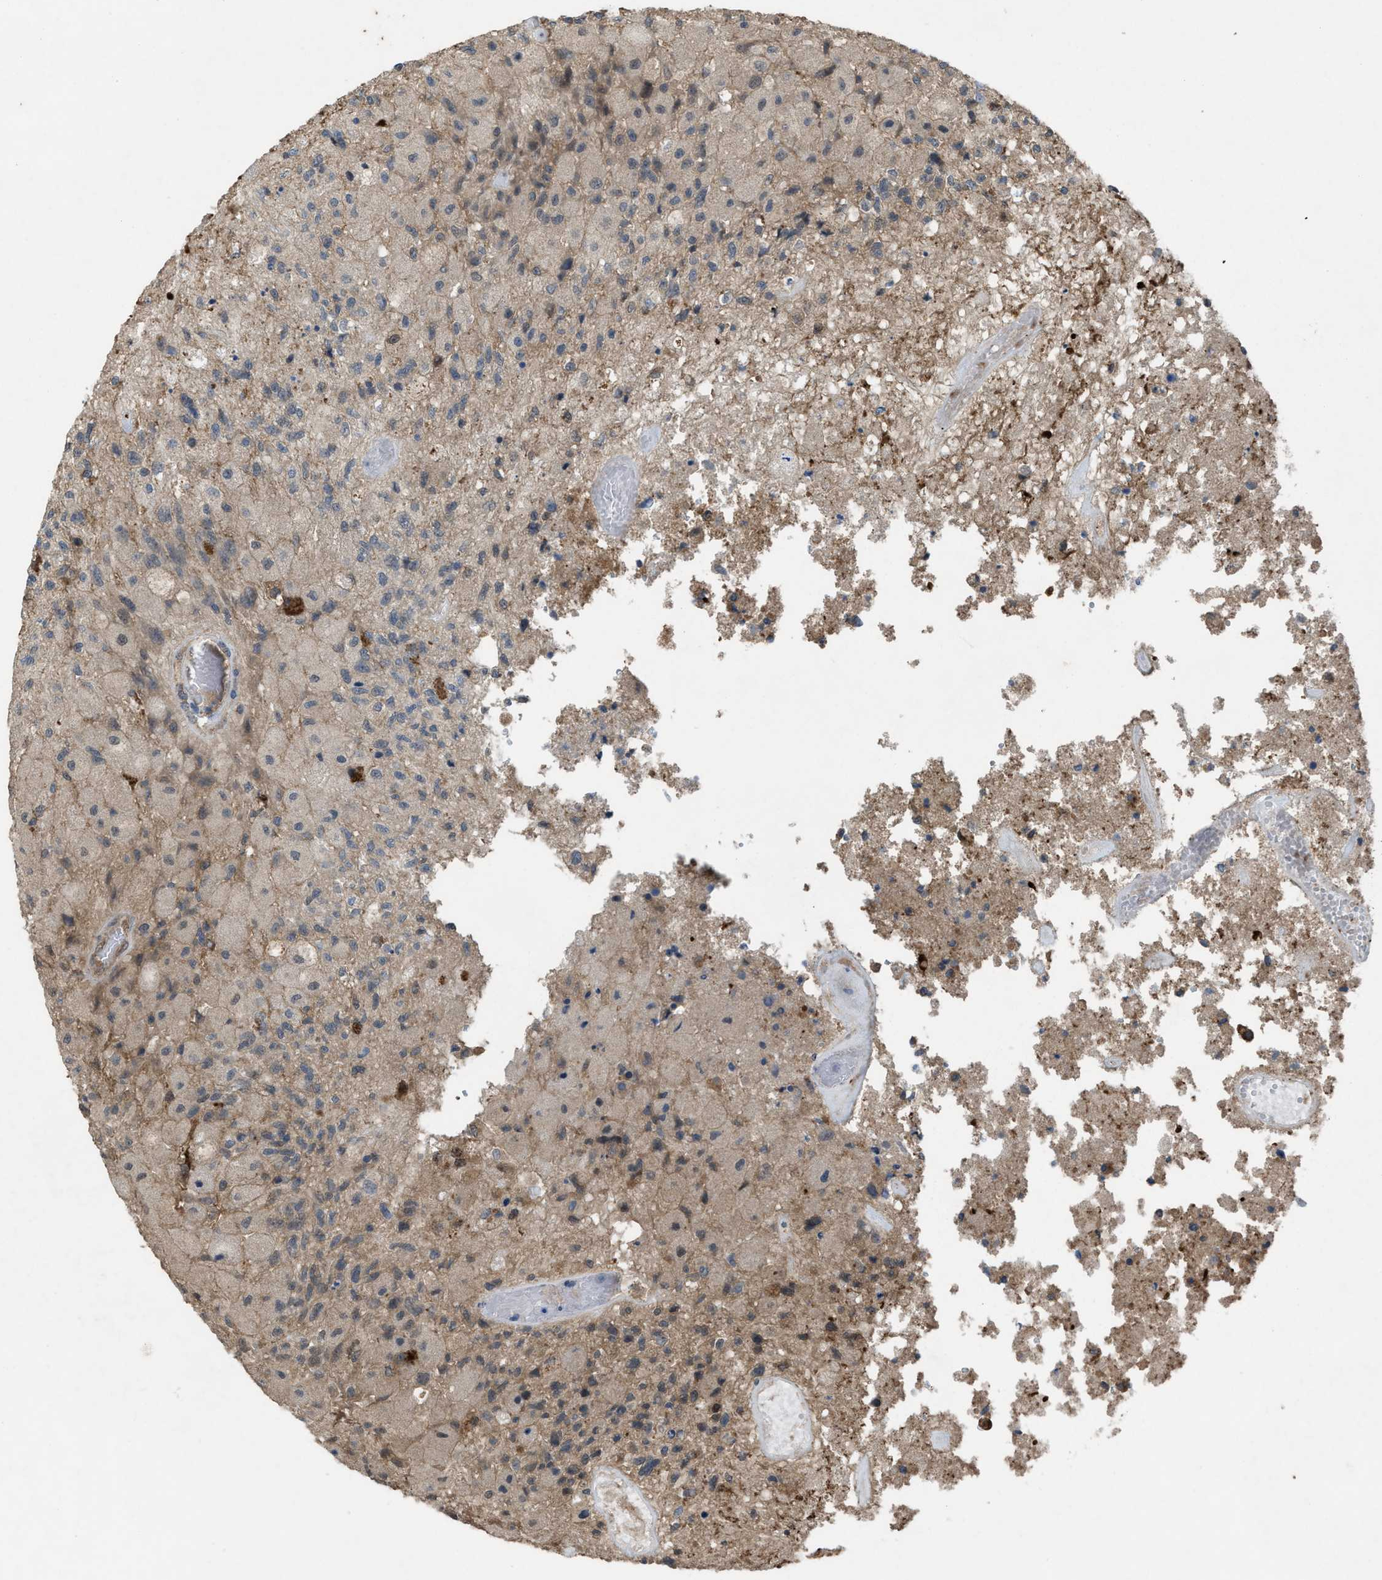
{"staining": {"intensity": "negative", "quantity": "none", "location": "none"}, "tissue": "glioma", "cell_type": "Tumor cells", "image_type": "cancer", "snomed": [{"axis": "morphology", "description": "Normal tissue, NOS"}, {"axis": "morphology", "description": "Glioma, malignant, High grade"}, {"axis": "topography", "description": "Cerebral cortex"}], "caption": "Glioma was stained to show a protein in brown. There is no significant staining in tumor cells. (DAB immunohistochemistry (IHC) with hematoxylin counter stain).", "gene": "PLAA", "patient": {"sex": "male", "age": 77}}